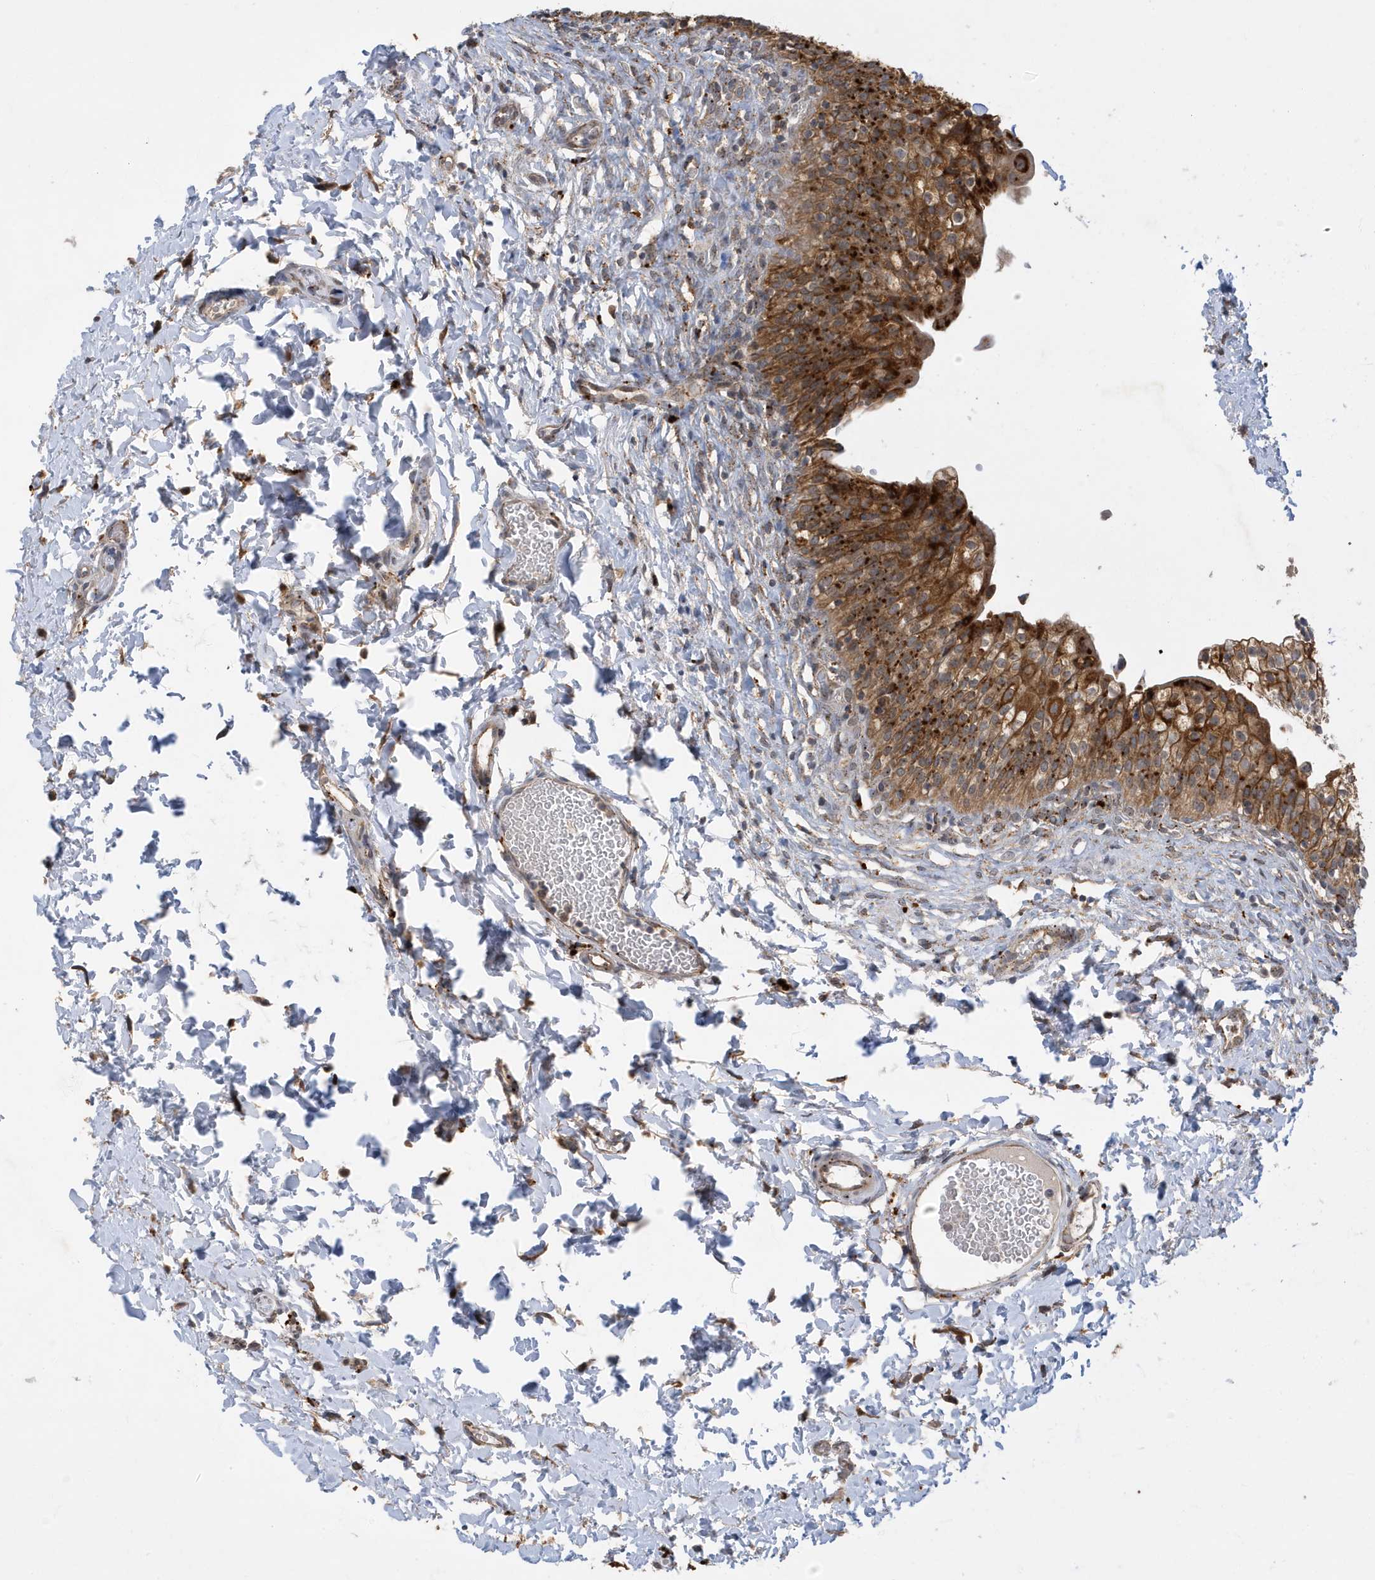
{"staining": {"intensity": "strong", "quantity": ">75%", "location": "cytoplasmic/membranous"}, "tissue": "urinary bladder", "cell_type": "Urothelial cells", "image_type": "normal", "snomed": [{"axis": "morphology", "description": "Normal tissue, NOS"}, {"axis": "topography", "description": "Urinary bladder"}], "caption": "Urothelial cells reveal high levels of strong cytoplasmic/membranous positivity in about >75% of cells in benign urinary bladder.", "gene": "ZNF507", "patient": {"sex": "male", "age": 55}}